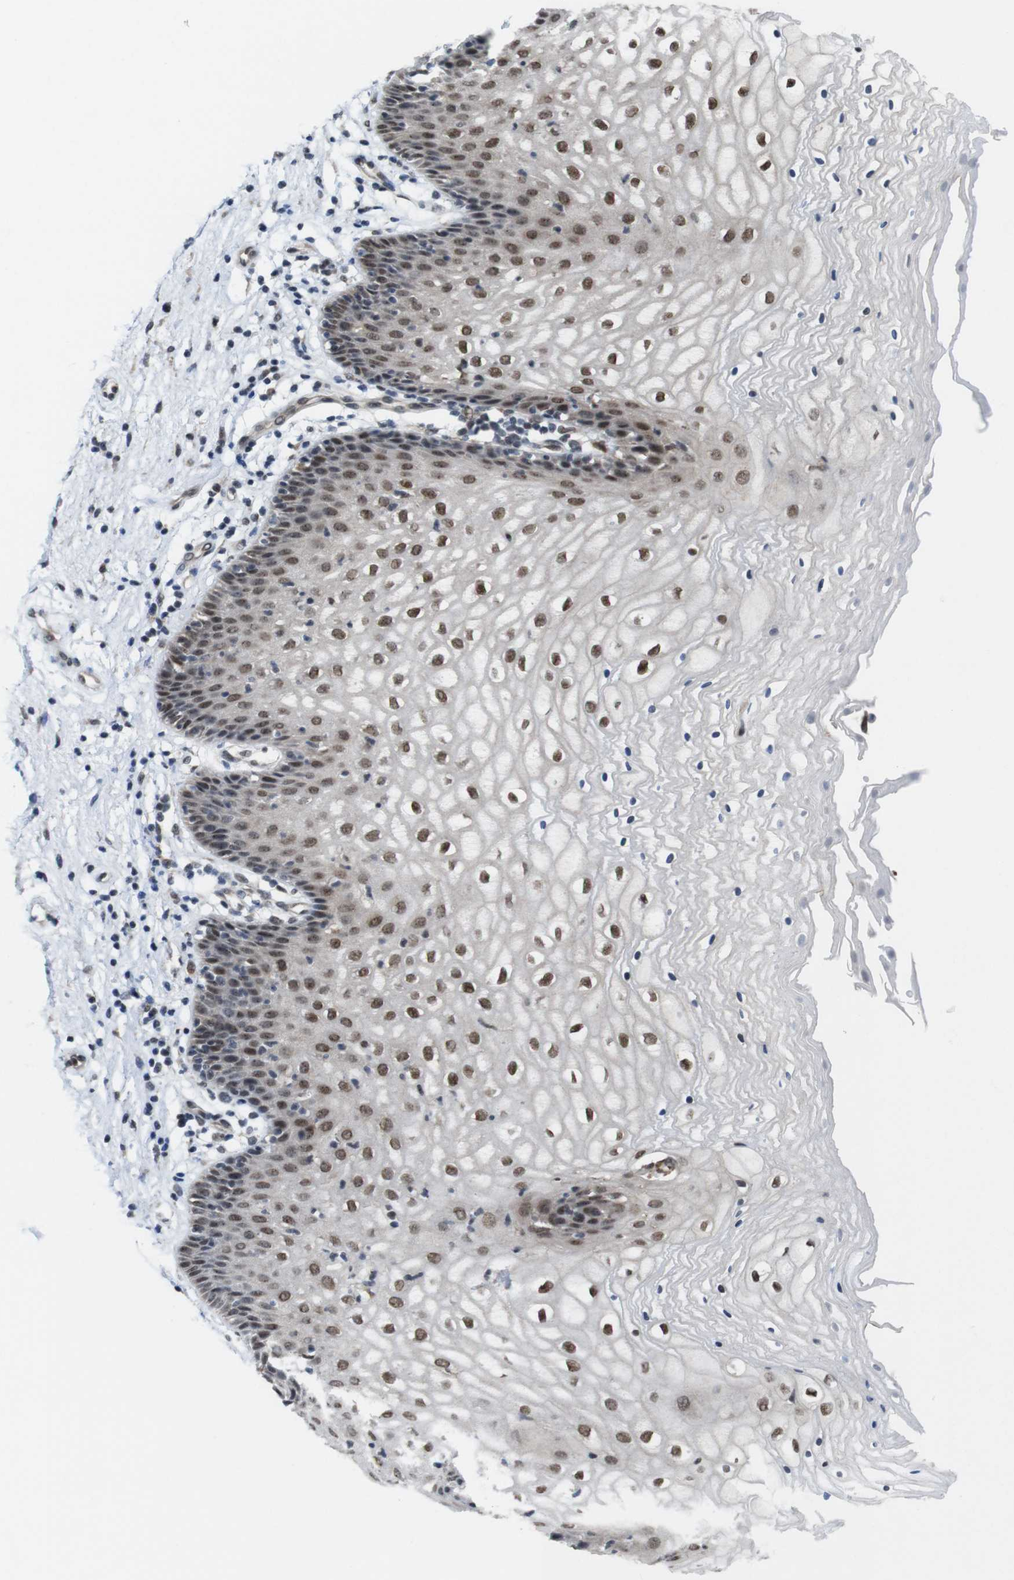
{"staining": {"intensity": "moderate", "quantity": ">75%", "location": "cytoplasmic/membranous,nuclear"}, "tissue": "vagina", "cell_type": "Squamous epithelial cells", "image_type": "normal", "snomed": [{"axis": "morphology", "description": "Normal tissue, NOS"}, {"axis": "topography", "description": "Vagina"}], "caption": "DAB (3,3'-diaminobenzidine) immunohistochemical staining of benign human vagina displays moderate cytoplasmic/membranous,nuclear protein expression in approximately >75% of squamous epithelial cells.", "gene": "PNMA8A", "patient": {"sex": "female", "age": 34}}